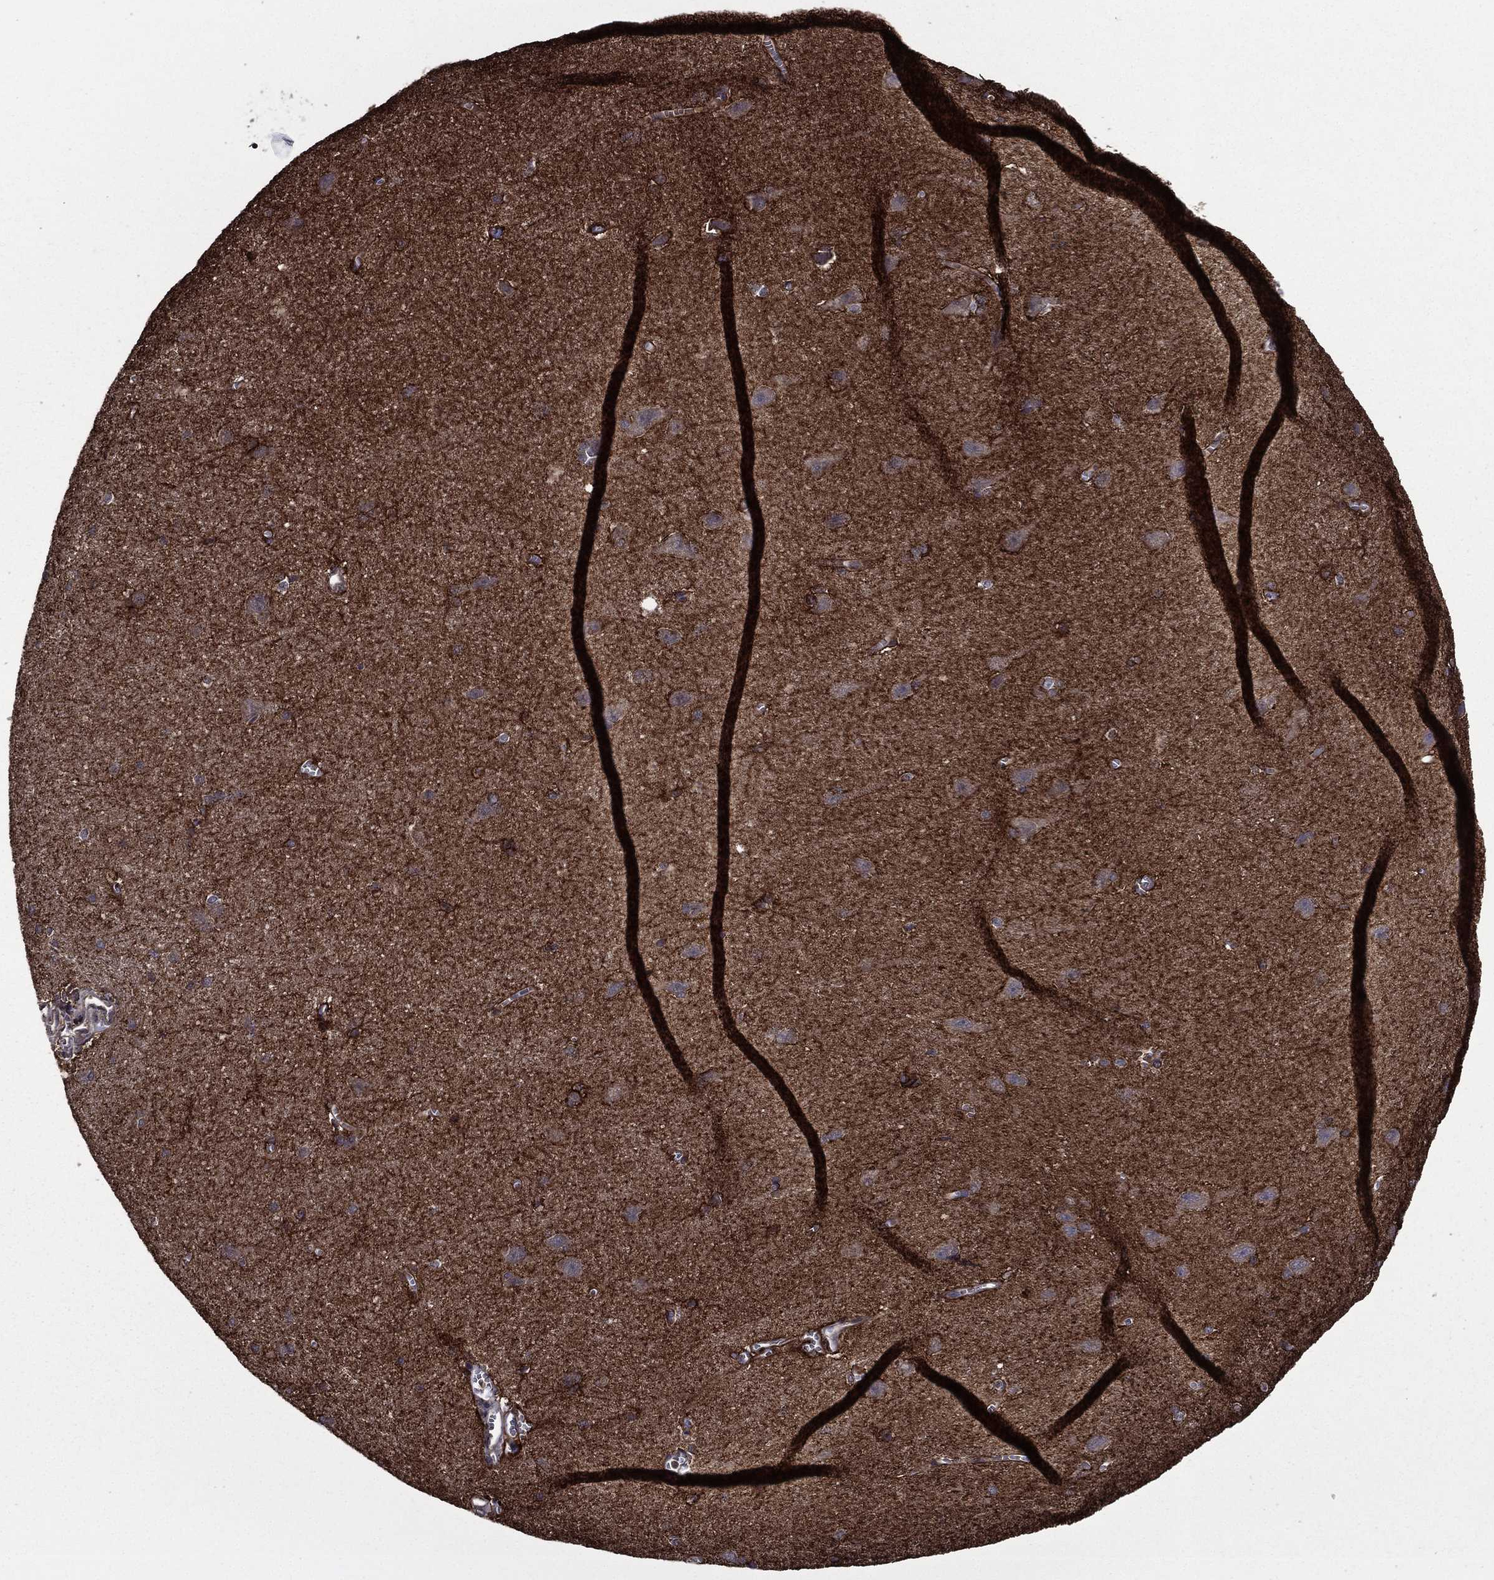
{"staining": {"intensity": "moderate", "quantity": ">75%", "location": "cytoplasmic/membranous"}, "tissue": "cerebral cortex", "cell_type": "Endothelial cells", "image_type": "normal", "snomed": [{"axis": "morphology", "description": "Normal tissue, NOS"}, {"axis": "topography", "description": "Cerebral cortex"}], "caption": "Immunohistochemistry (IHC) staining of normal cerebral cortex, which exhibits medium levels of moderate cytoplasmic/membranous positivity in approximately >75% of endothelial cells indicating moderate cytoplasmic/membranous protein expression. The staining was performed using DAB (brown) for protein detection and nuclei were counterstained in hematoxylin (blue).", "gene": "PLPP3", "patient": {"sex": "male", "age": 37}}